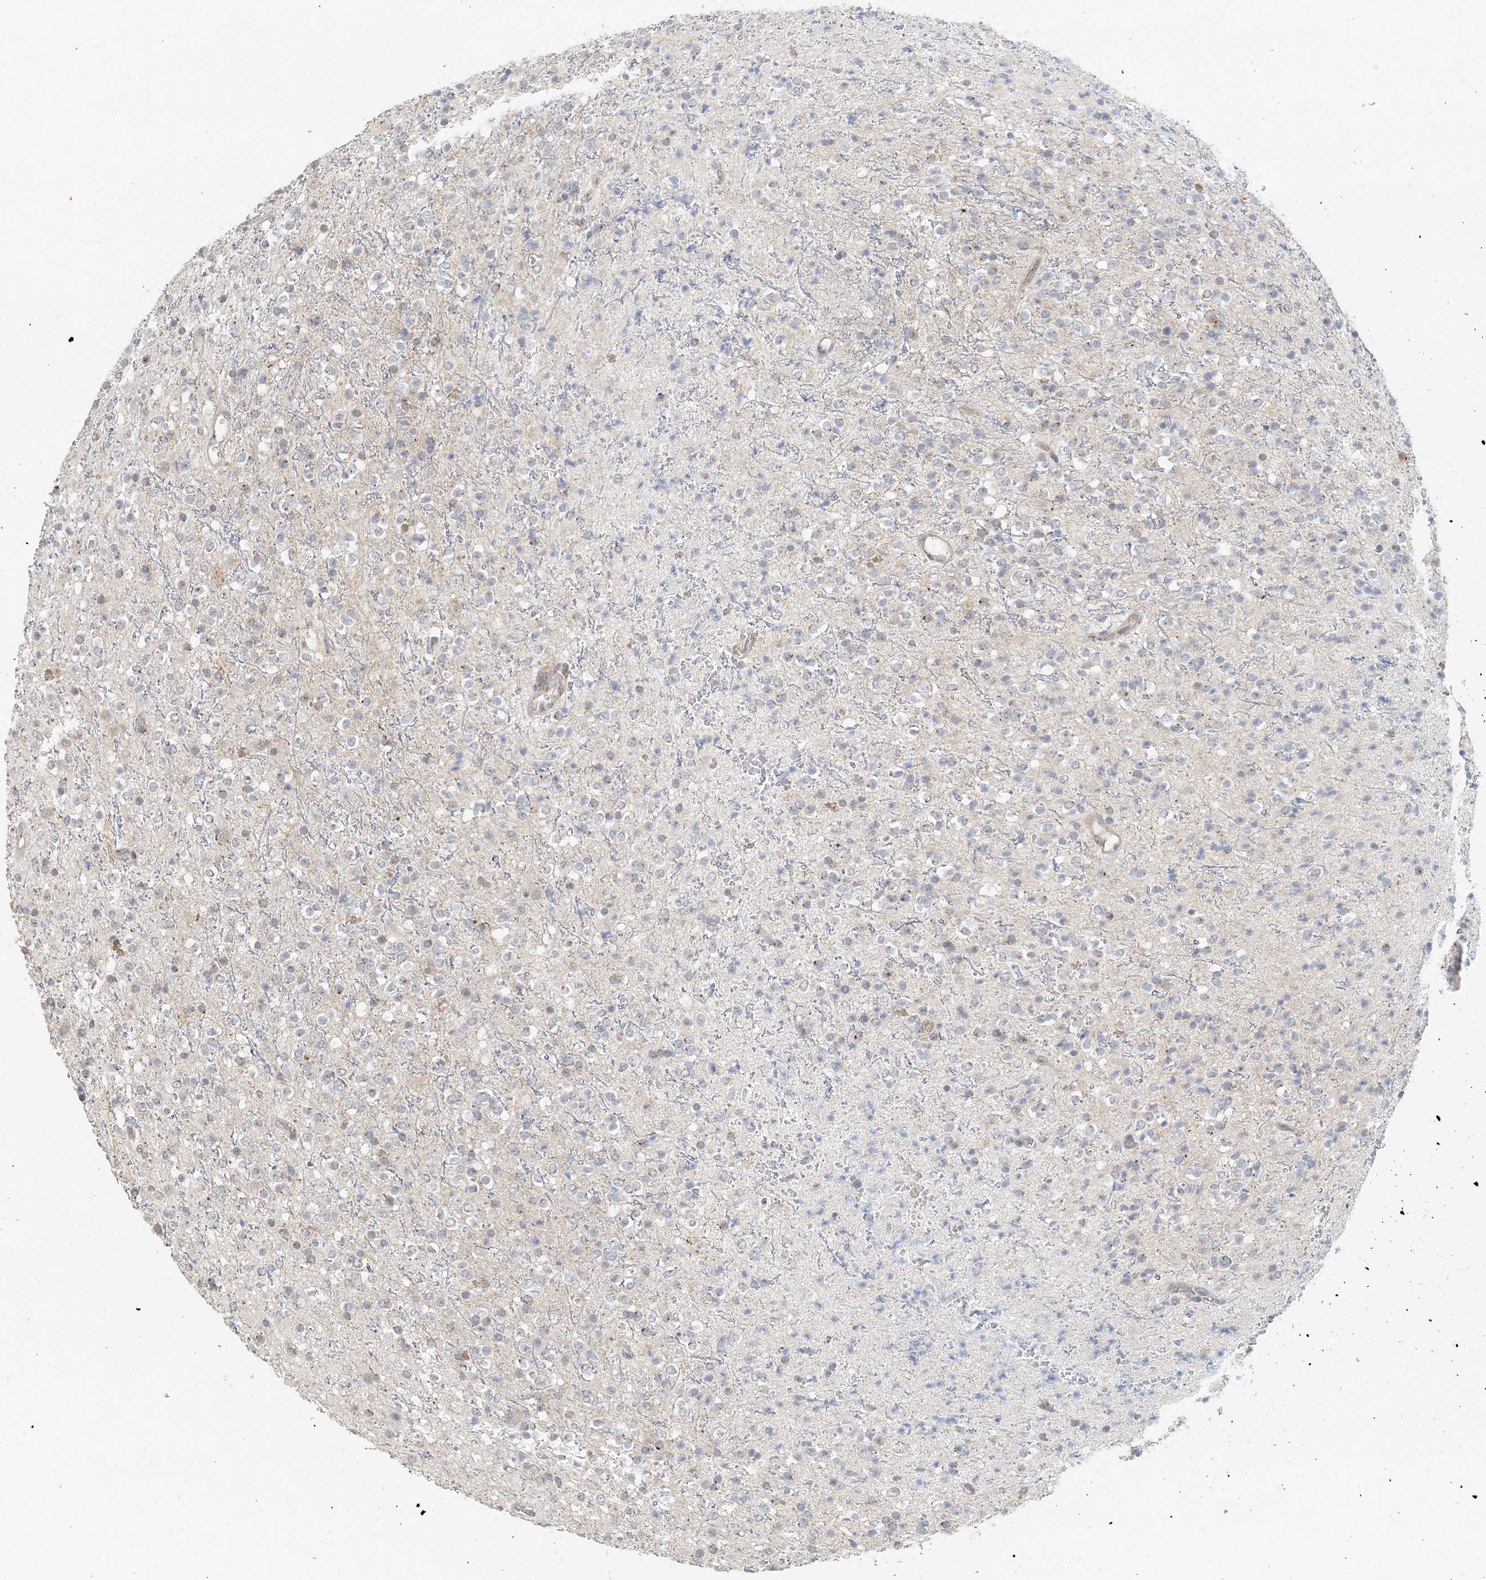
{"staining": {"intensity": "negative", "quantity": "none", "location": "none"}, "tissue": "glioma", "cell_type": "Tumor cells", "image_type": "cancer", "snomed": [{"axis": "morphology", "description": "Glioma, malignant, High grade"}, {"axis": "topography", "description": "Brain"}], "caption": "Tumor cells show no significant staining in malignant glioma (high-grade).", "gene": "ZCCHC4", "patient": {"sex": "male", "age": 34}}